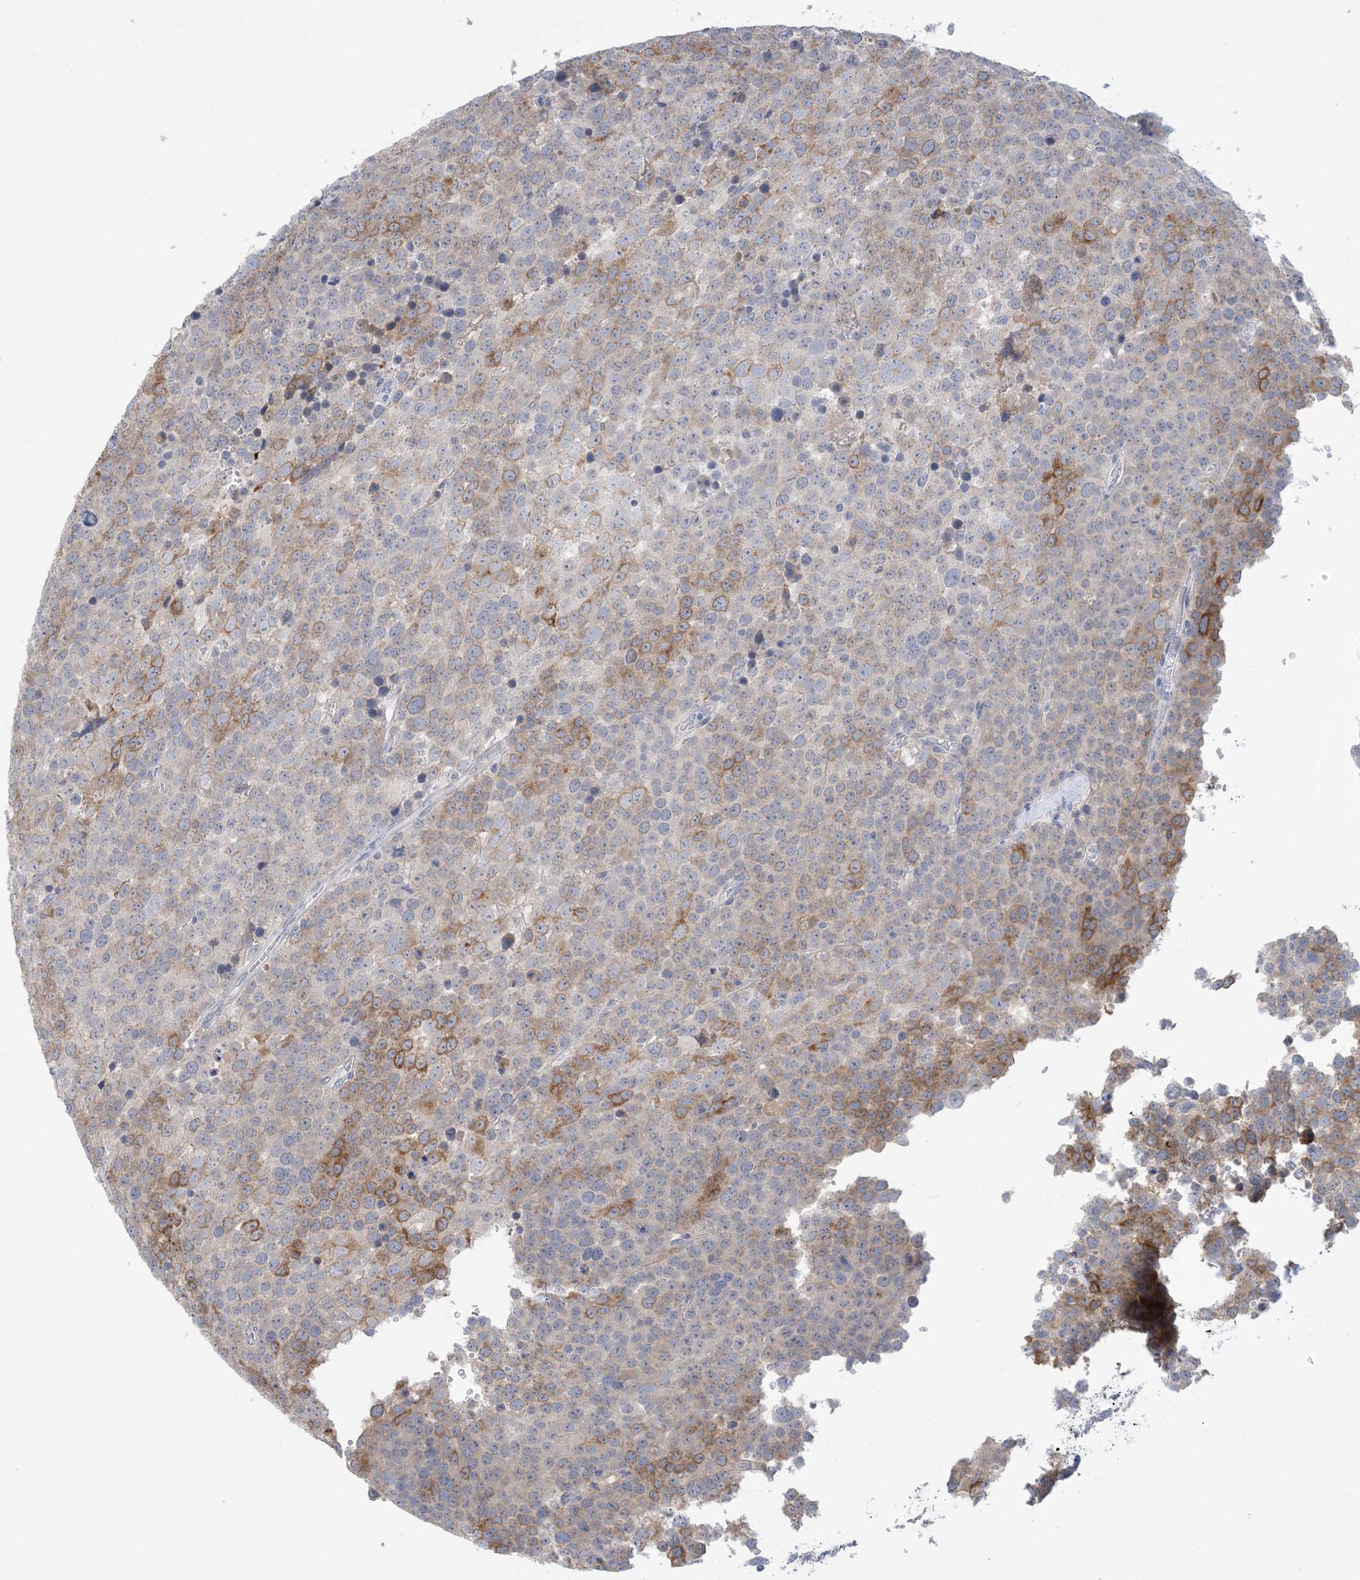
{"staining": {"intensity": "moderate", "quantity": "<25%", "location": "cytoplasmic/membranous"}, "tissue": "testis cancer", "cell_type": "Tumor cells", "image_type": "cancer", "snomed": [{"axis": "morphology", "description": "Seminoma, NOS"}, {"axis": "topography", "description": "Testis"}], "caption": "The image shows immunohistochemical staining of testis cancer (seminoma). There is moderate cytoplasmic/membranous positivity is appreciated in about <25% of tumor cells. Ihc stains the protein in brown and the nuclei are stained blue.", "gene": "TTYH1", "patient": {"sex": "male", "age": 71}}